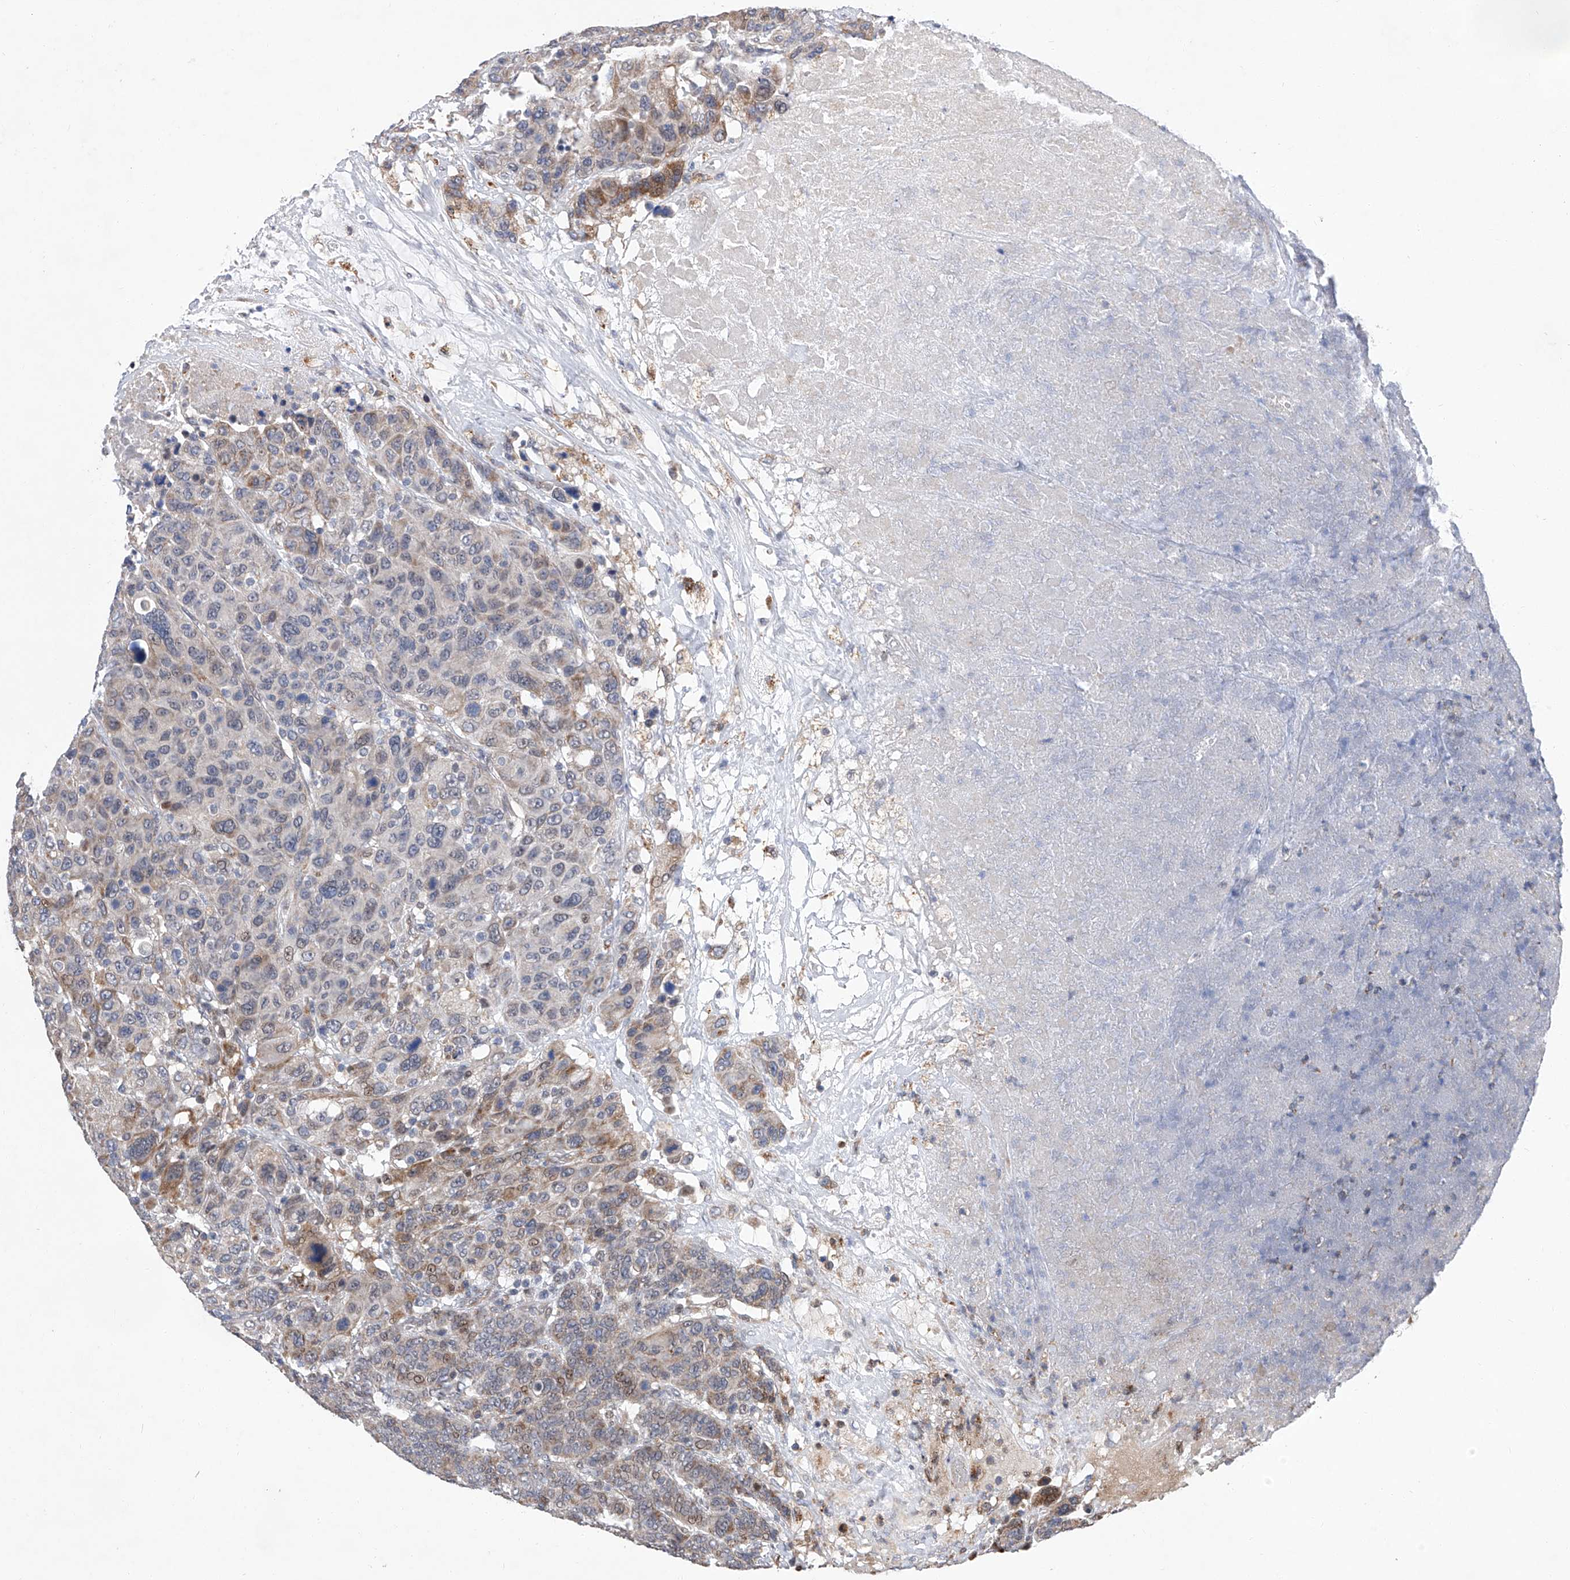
{"staining": {"intensity": "moderate", "quantity": "<25%", "location": "cytoplasmic/membranous"}, "tissue": "breast cancer", "cell_type": "Tumor cells", "image_type": "cancer", "snomed": [{"axis": "morphology", "description": "Duct carcinoma"}, {"axis": "topography", "description": "Breast"}], "caption": "Breast cancer stained with a protein marker exhibits moderate staining in tumor cells.", "gene": "FARP2", "patient": {"sex": "female", "age": 37}}